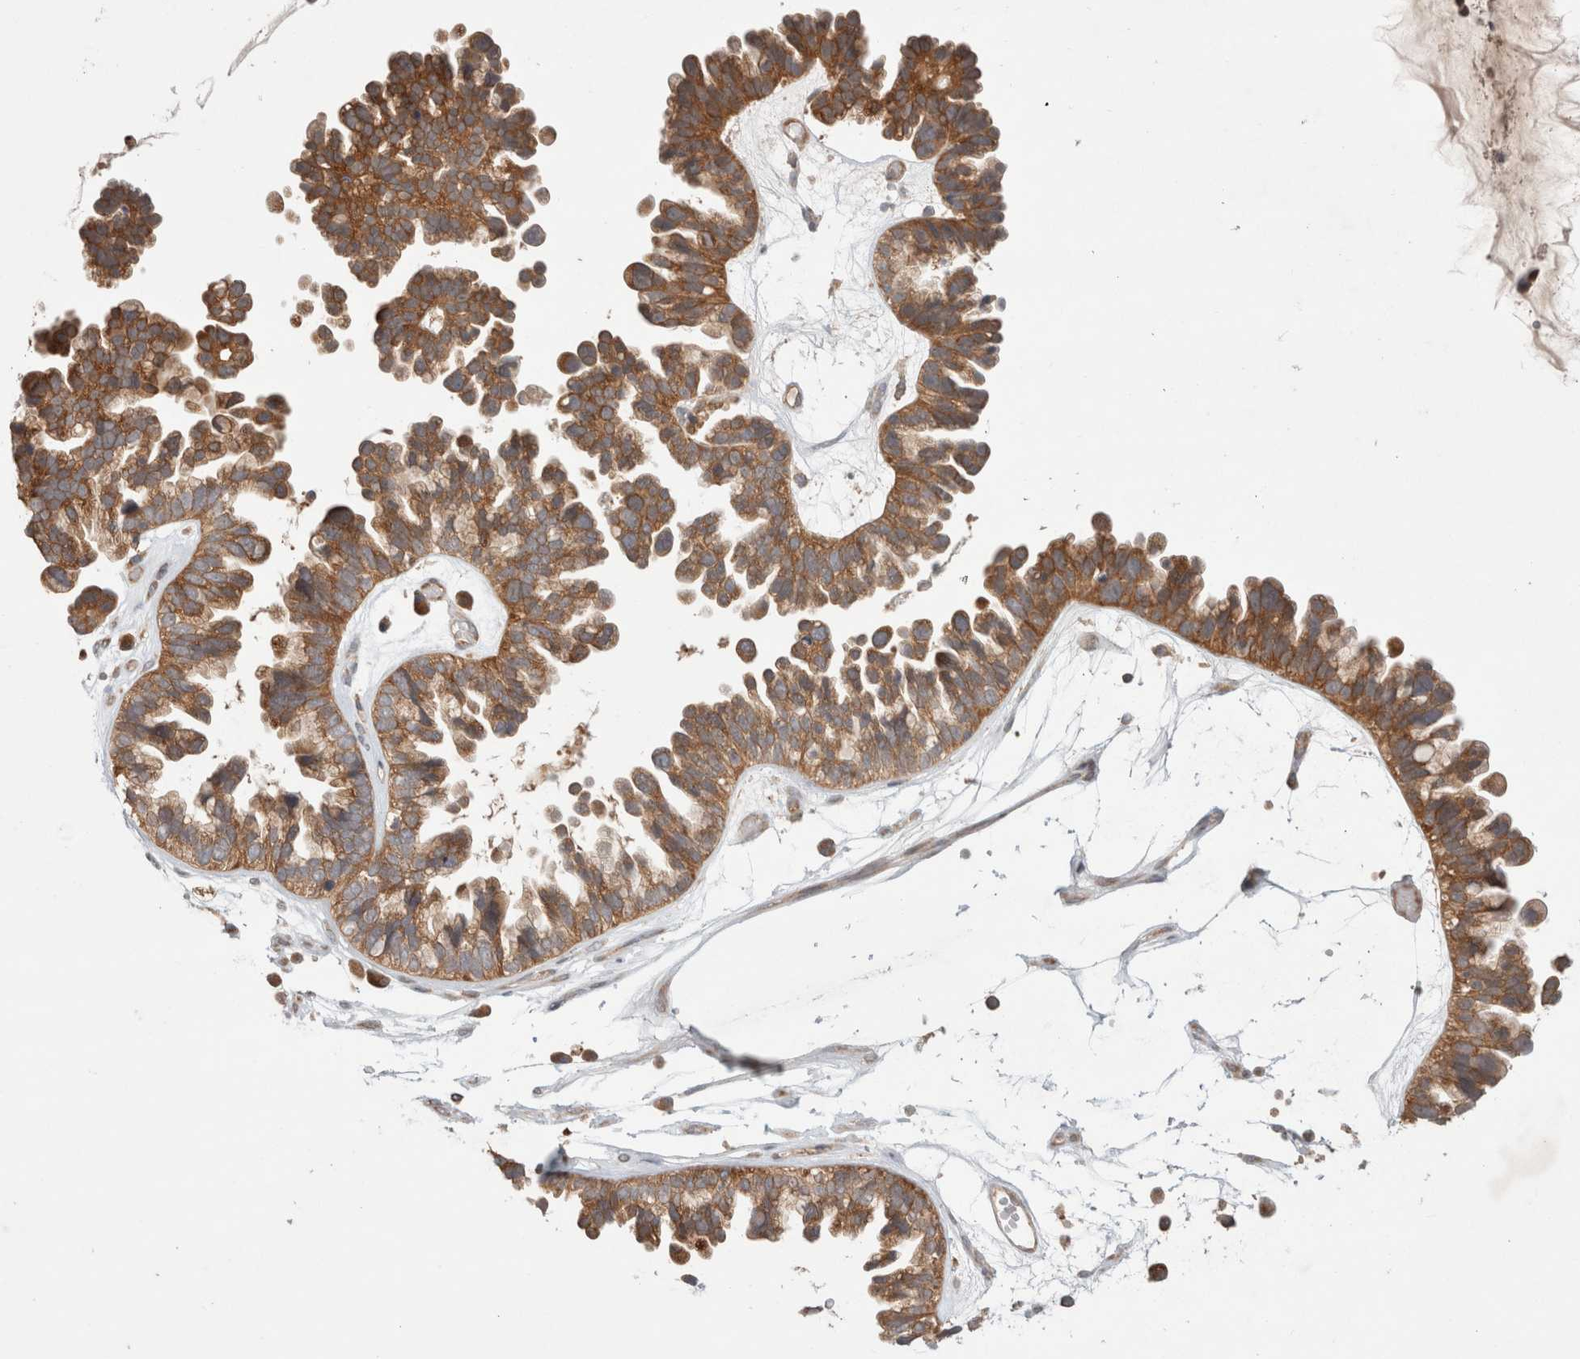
{"staining": {"intensity": "moderate", "quantity": ">75%", "location": "cytoplasmic/membranous"}, "tissue": "ovarian cancer", "cell_type": "Tumor cells", "image_type": "cancer", "snomed": [{"axis": "morphology", "description": "Cystadenocarcinoma, serous, NOS"}, {"axis": "topography", "description": "Ovary"}], "caption": "This is an image of IHC staining of ovarian cancer (serous cystadenocarcinoma), which shows moderate expression in the cytoplasmic/membranous of tumor cells.", "gene": "HROB", "patient": {"sex": "female", "age": 56}}